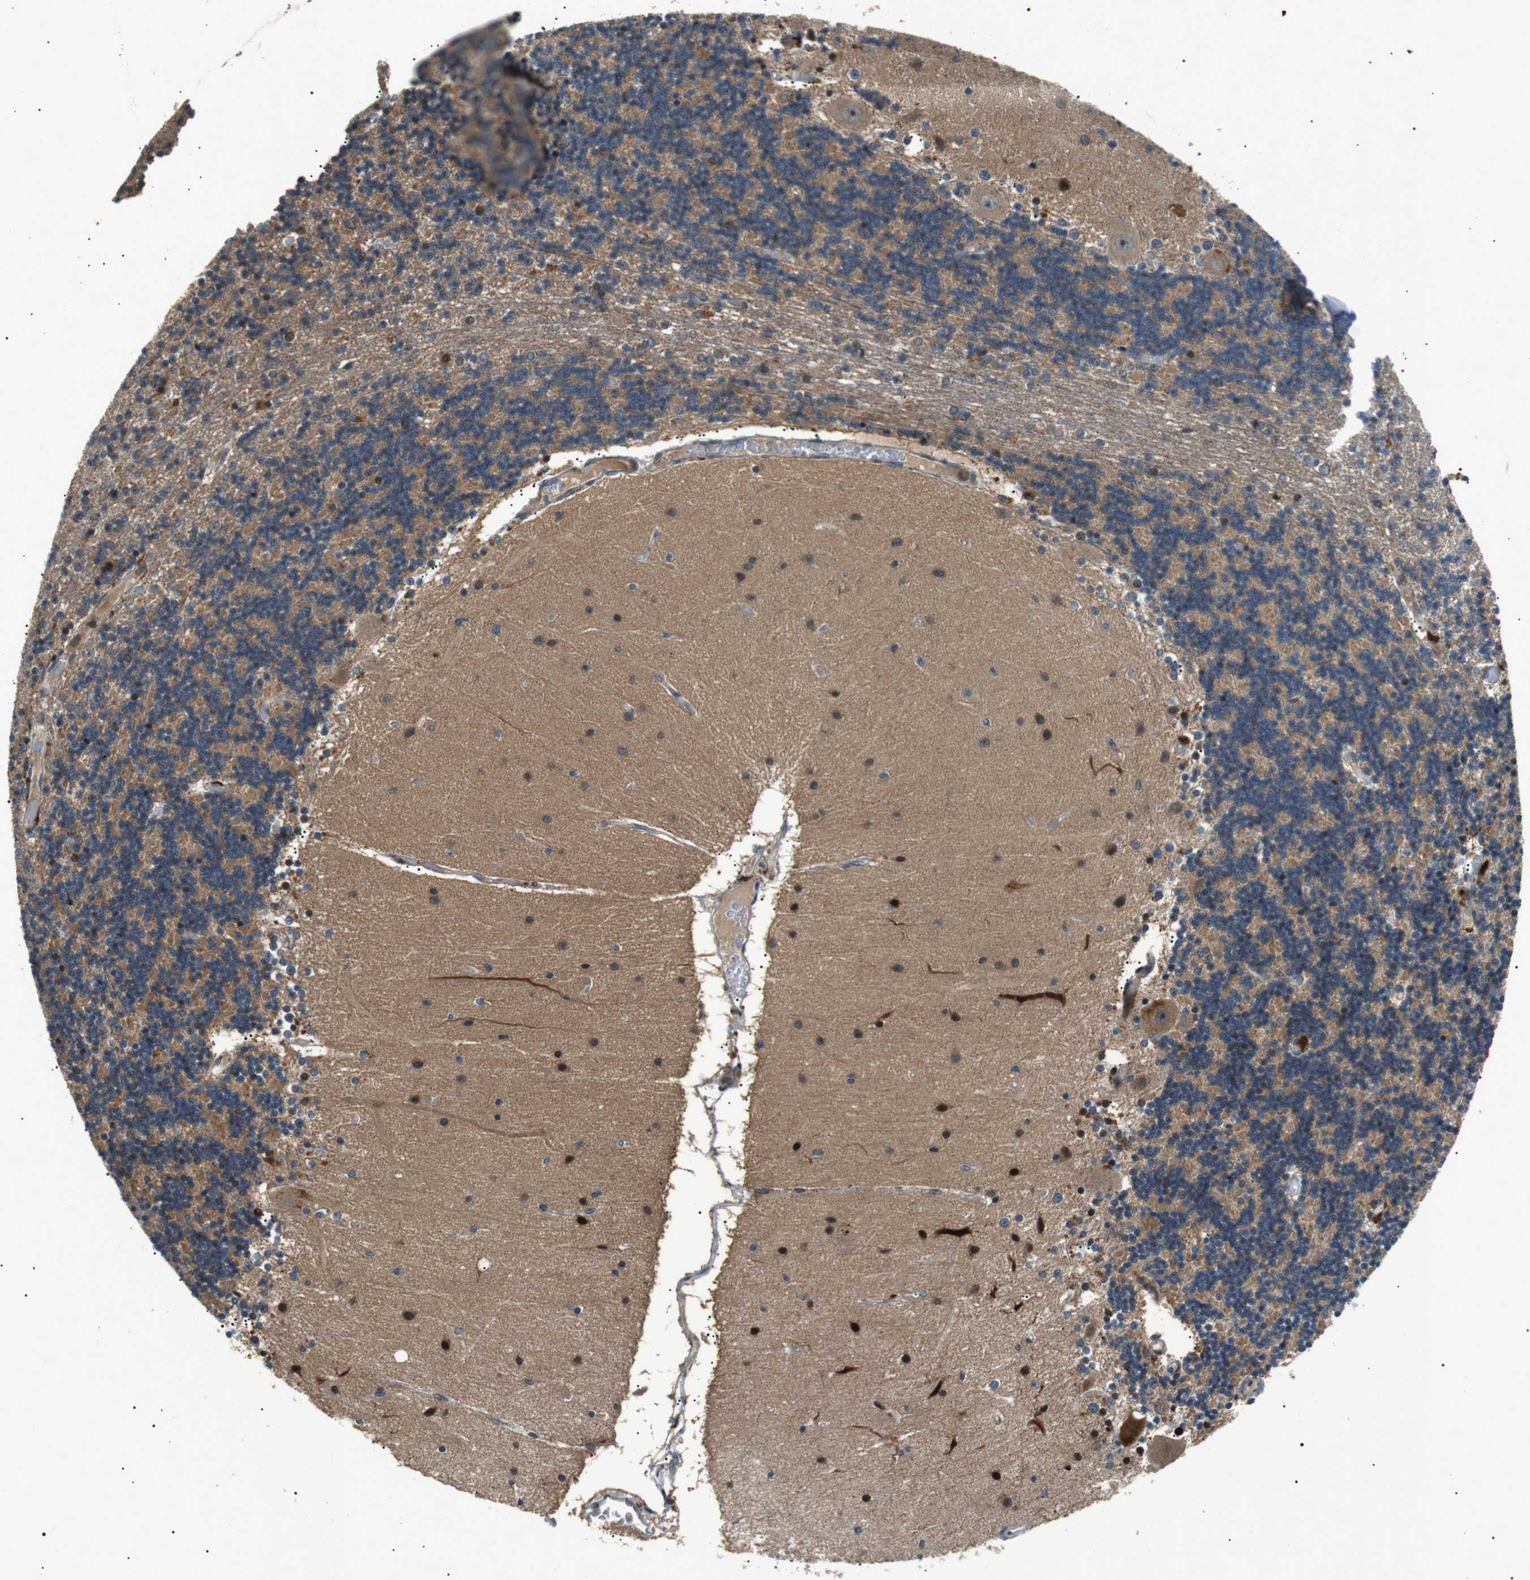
{"staining": {"intensity": "moderate", "quantity": "25%-75%", "location": "cytoplasmic/membranous"}, "tissue": "cerebellum", "cell_type": "Cells in granular layer", "image_type": "normal", "snomed": [{"axis": "morphology", "description": "Normal tissue, NOS"}, {"axis": "topography", "description": "Cerebellum"}], "caption": "Benign cerebellum exhibits moderate cytoplasmic/membranous positivity in about 25%-75% of cells in granular layer, visualized by immunohistochemistry.", "gene": "HSPA13", "patient": {"sex": "female", "age": 54}}